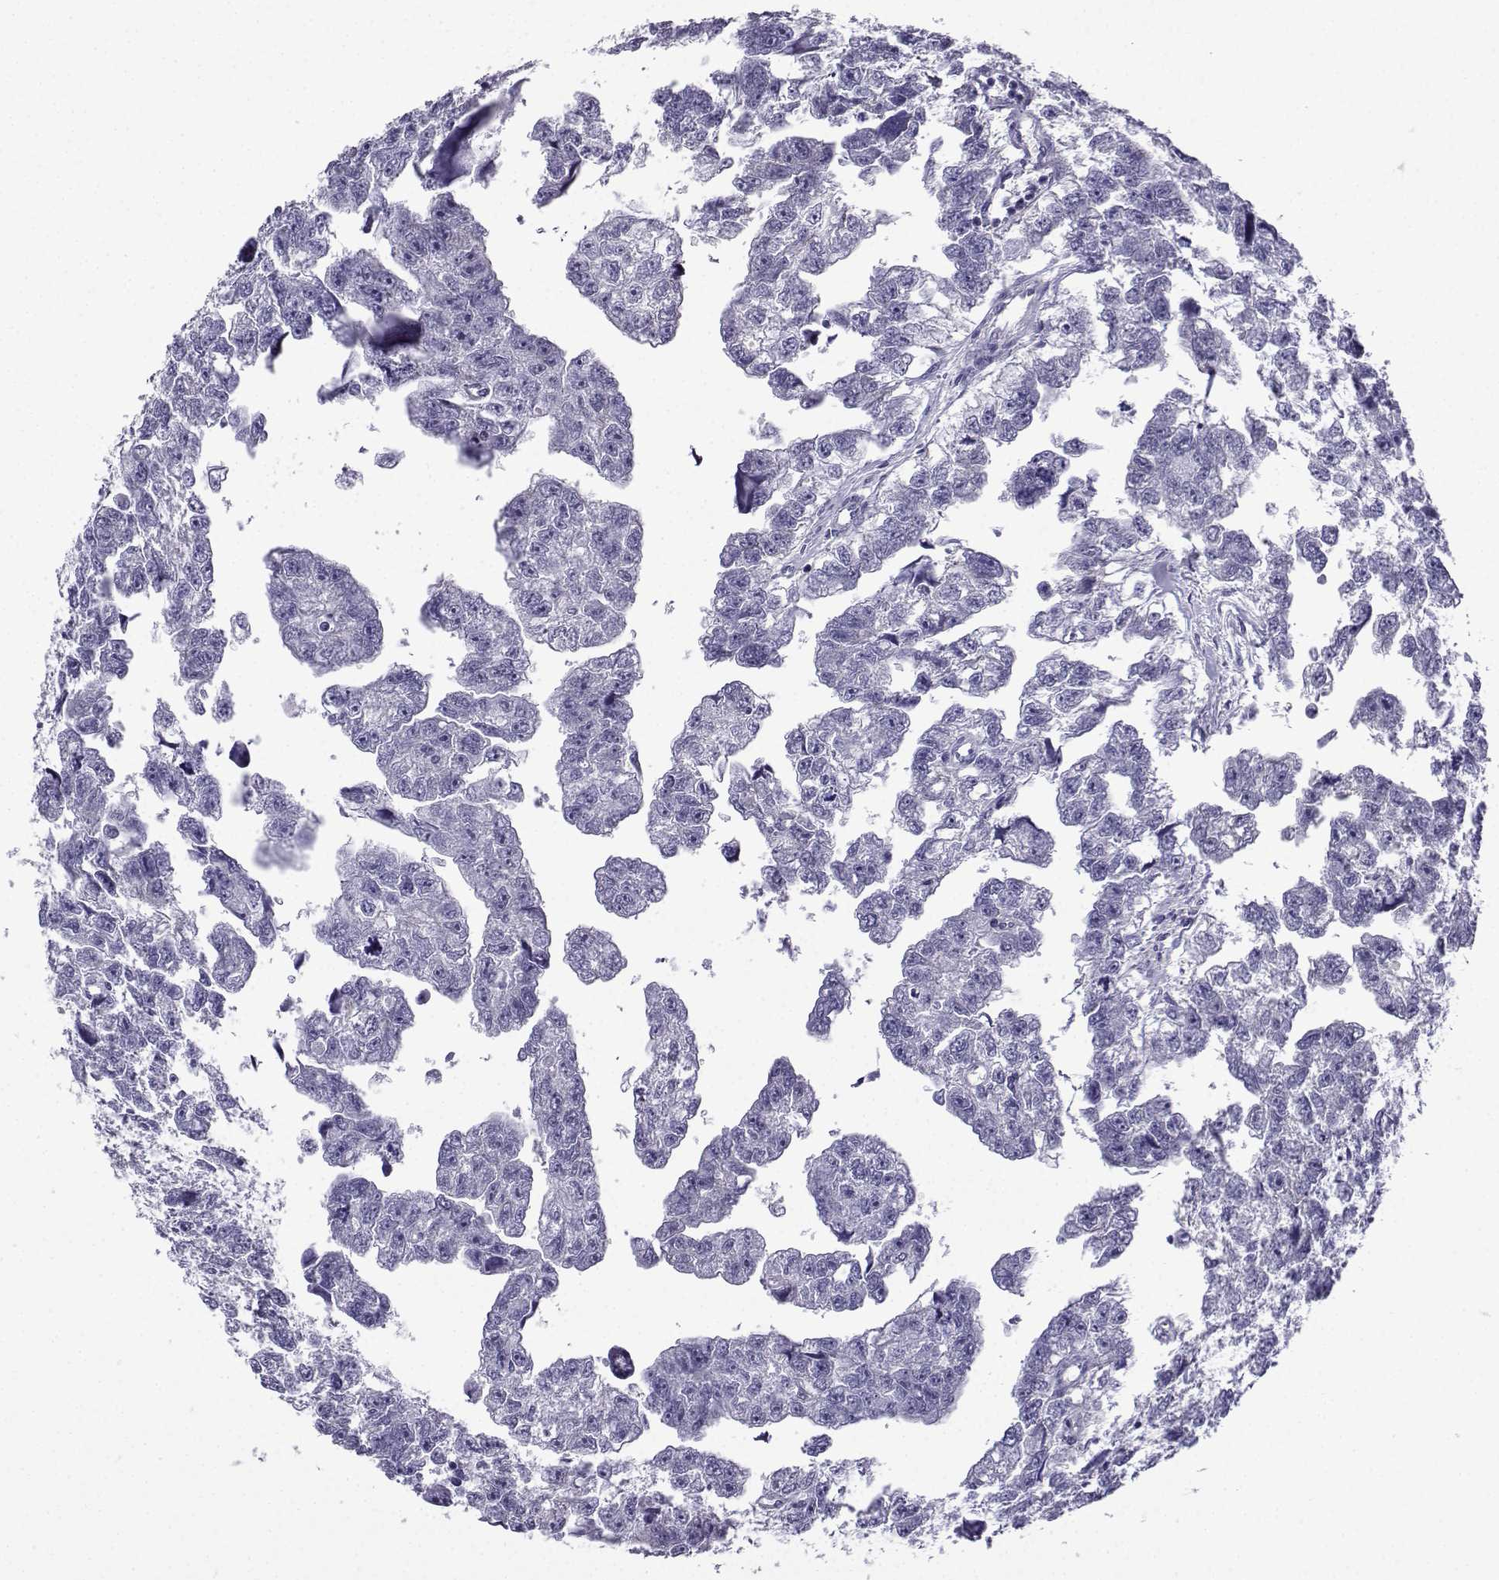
{"staining": {"intensity": "negative", "quantity": "none", "location": "none"}, "tissue": "testis cancer", "cell_type": "Tumor cells", "image_type": "cancer", "snomed": [{"axis": "morphology", "description": "Carcinoma, Embryonal, NOS"}, {"axis": "morphology", "description": "Teratoma, malignant, NOS"}, {"axis": "topography", "description": "Testis"}], "caption": "Tumor cells are negative for brown protein staining in testis cancer (embryonal carcinoma).", "gene": "ACRBP", "patient": {"sex": "male", "age": 44}}